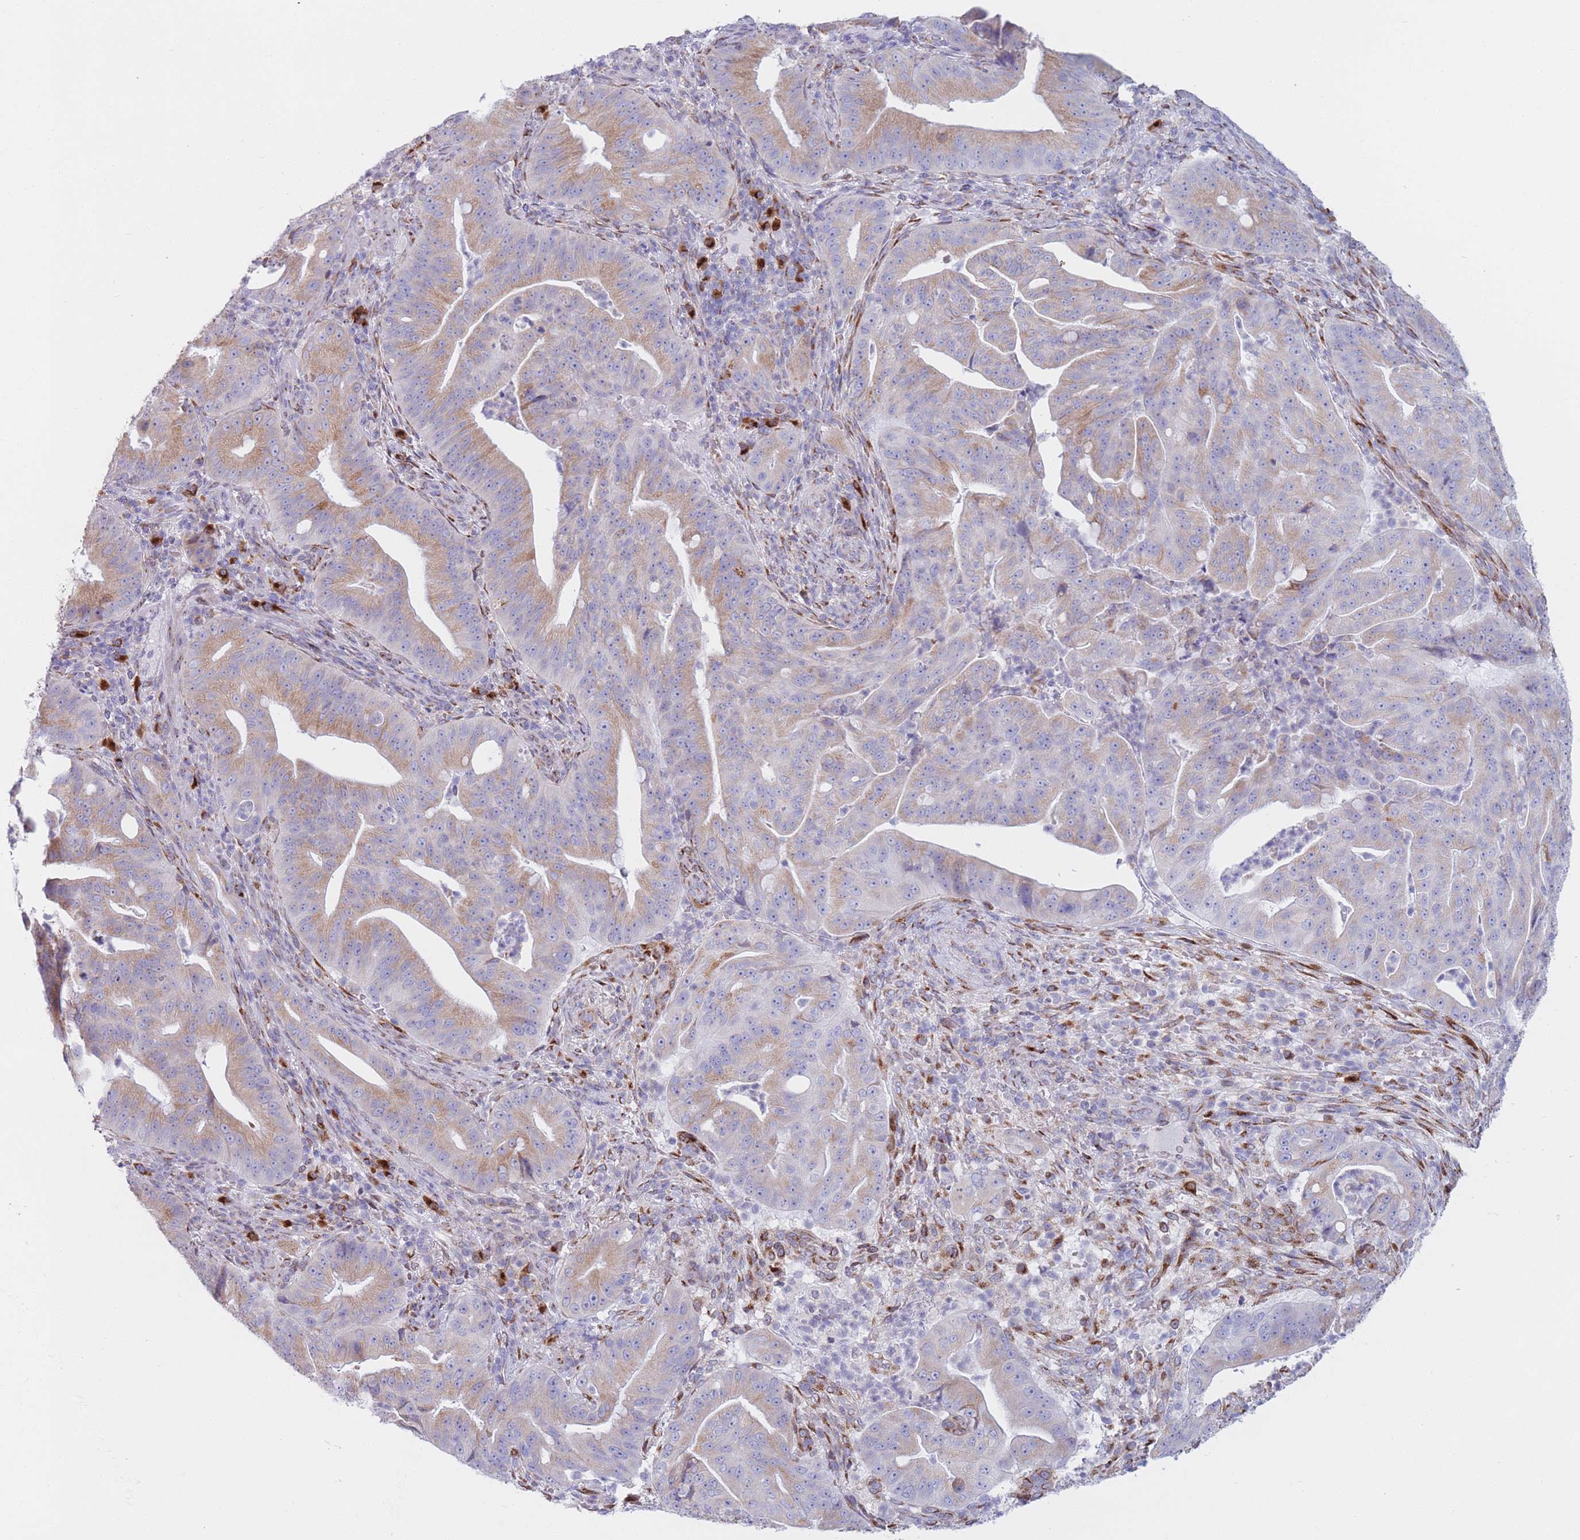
{"staining": {"intensity": "moderate", "quantity": "25%-75%", "location": "cytoplasmic/membranous"}, "tissue": "pancreatic cancer", "cell_type": "Tumor cells", "image_type": "cancer", "snomed": [{"axis": "morphology", "description": "Adenocarcinoma, NOS"}, {"axis": "topography", "description": "Pancreas"}], "caption": "A micrograph of human pancreatic cancer stained for a protein demonstrates moderate cytoplasmic/membranous brown staining in tumor cells. The staining was performed using DAB (3,3'-diaminobenzidine), with brown indicating positive protein expression. Nuclei are stained blue with hematoxylin.", "gene": "MRPL30", "patient": {"sex": "male", "age": 71}}